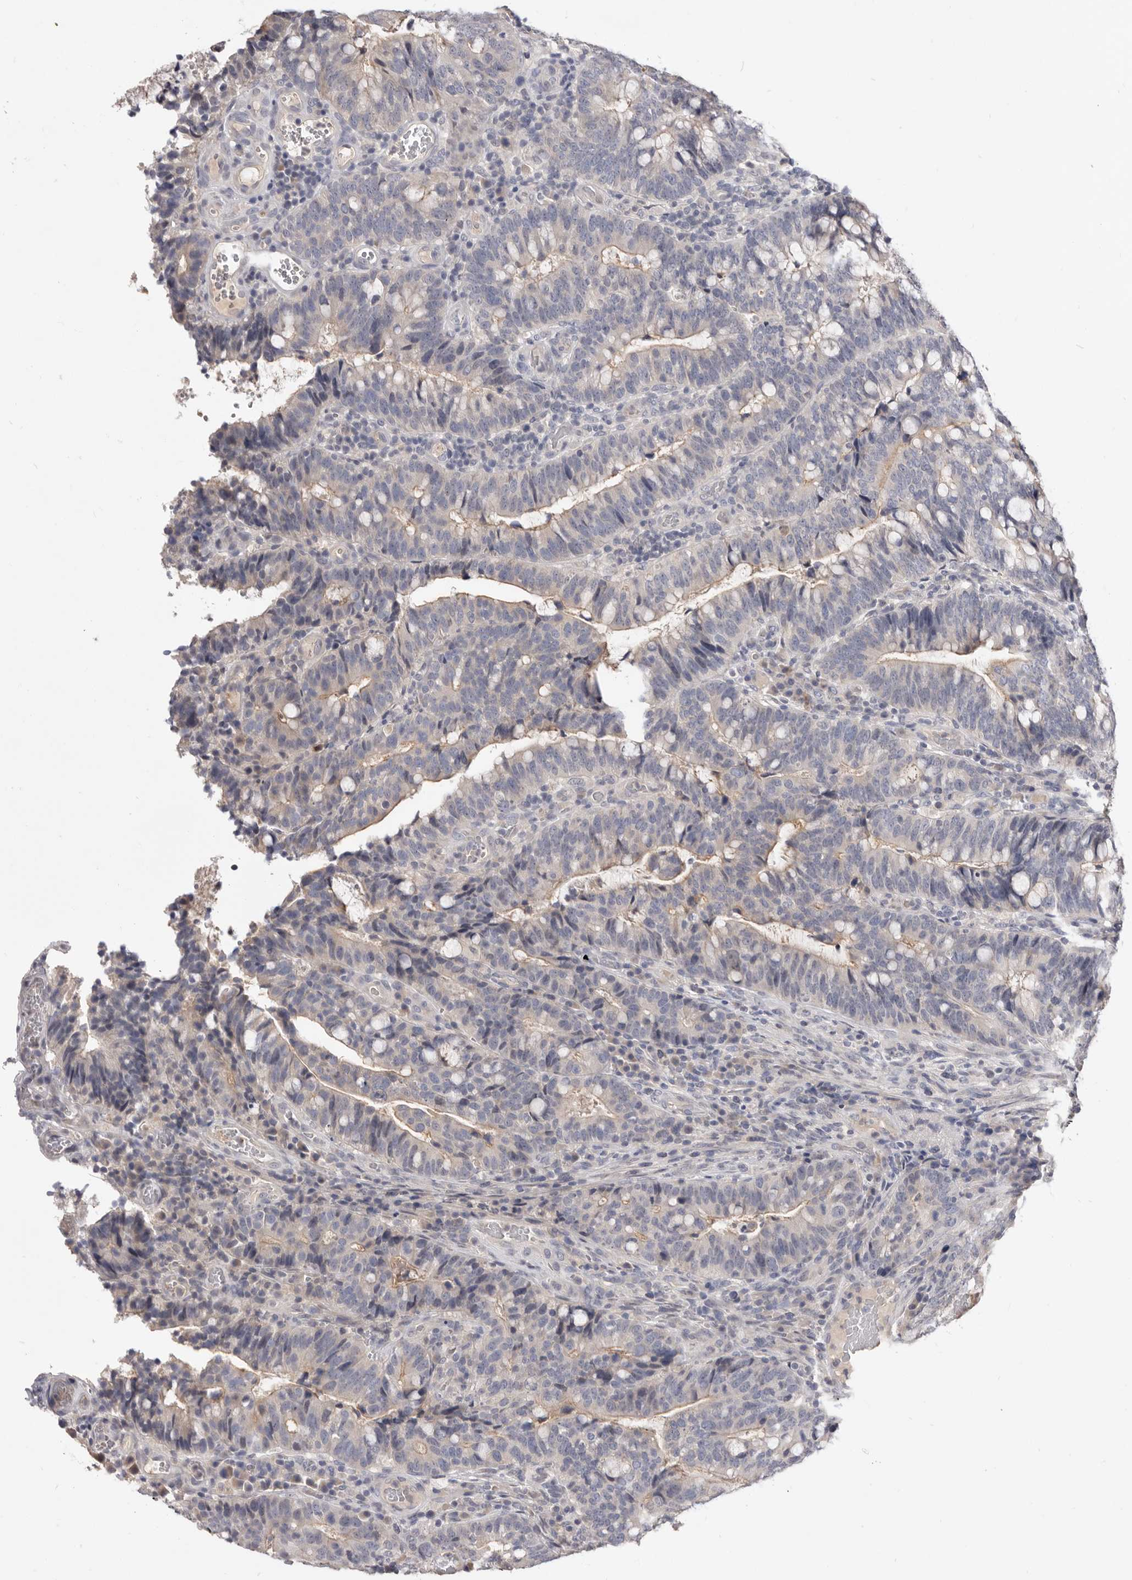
{"staining": {"intensity": "weak", "quantity": "<25%", "location": "cytoplasmic/membranous"}, "tissue": "colorectal cancer", "cell_type": "Tumor cells", "image_type": "cancer", "snomed": [{"axis": "morphology", "description": "Adenocarcinoma, NOS"}, {"axis": "topography", "description": "Colon"}], "caption": "Immunohistochemistry (IHC) of adenocarcinoma (colorectal) demonstrates no staining in tumor cells.", "gene": "DOP1A", "patient": {"sex": "female", "age": 66}}